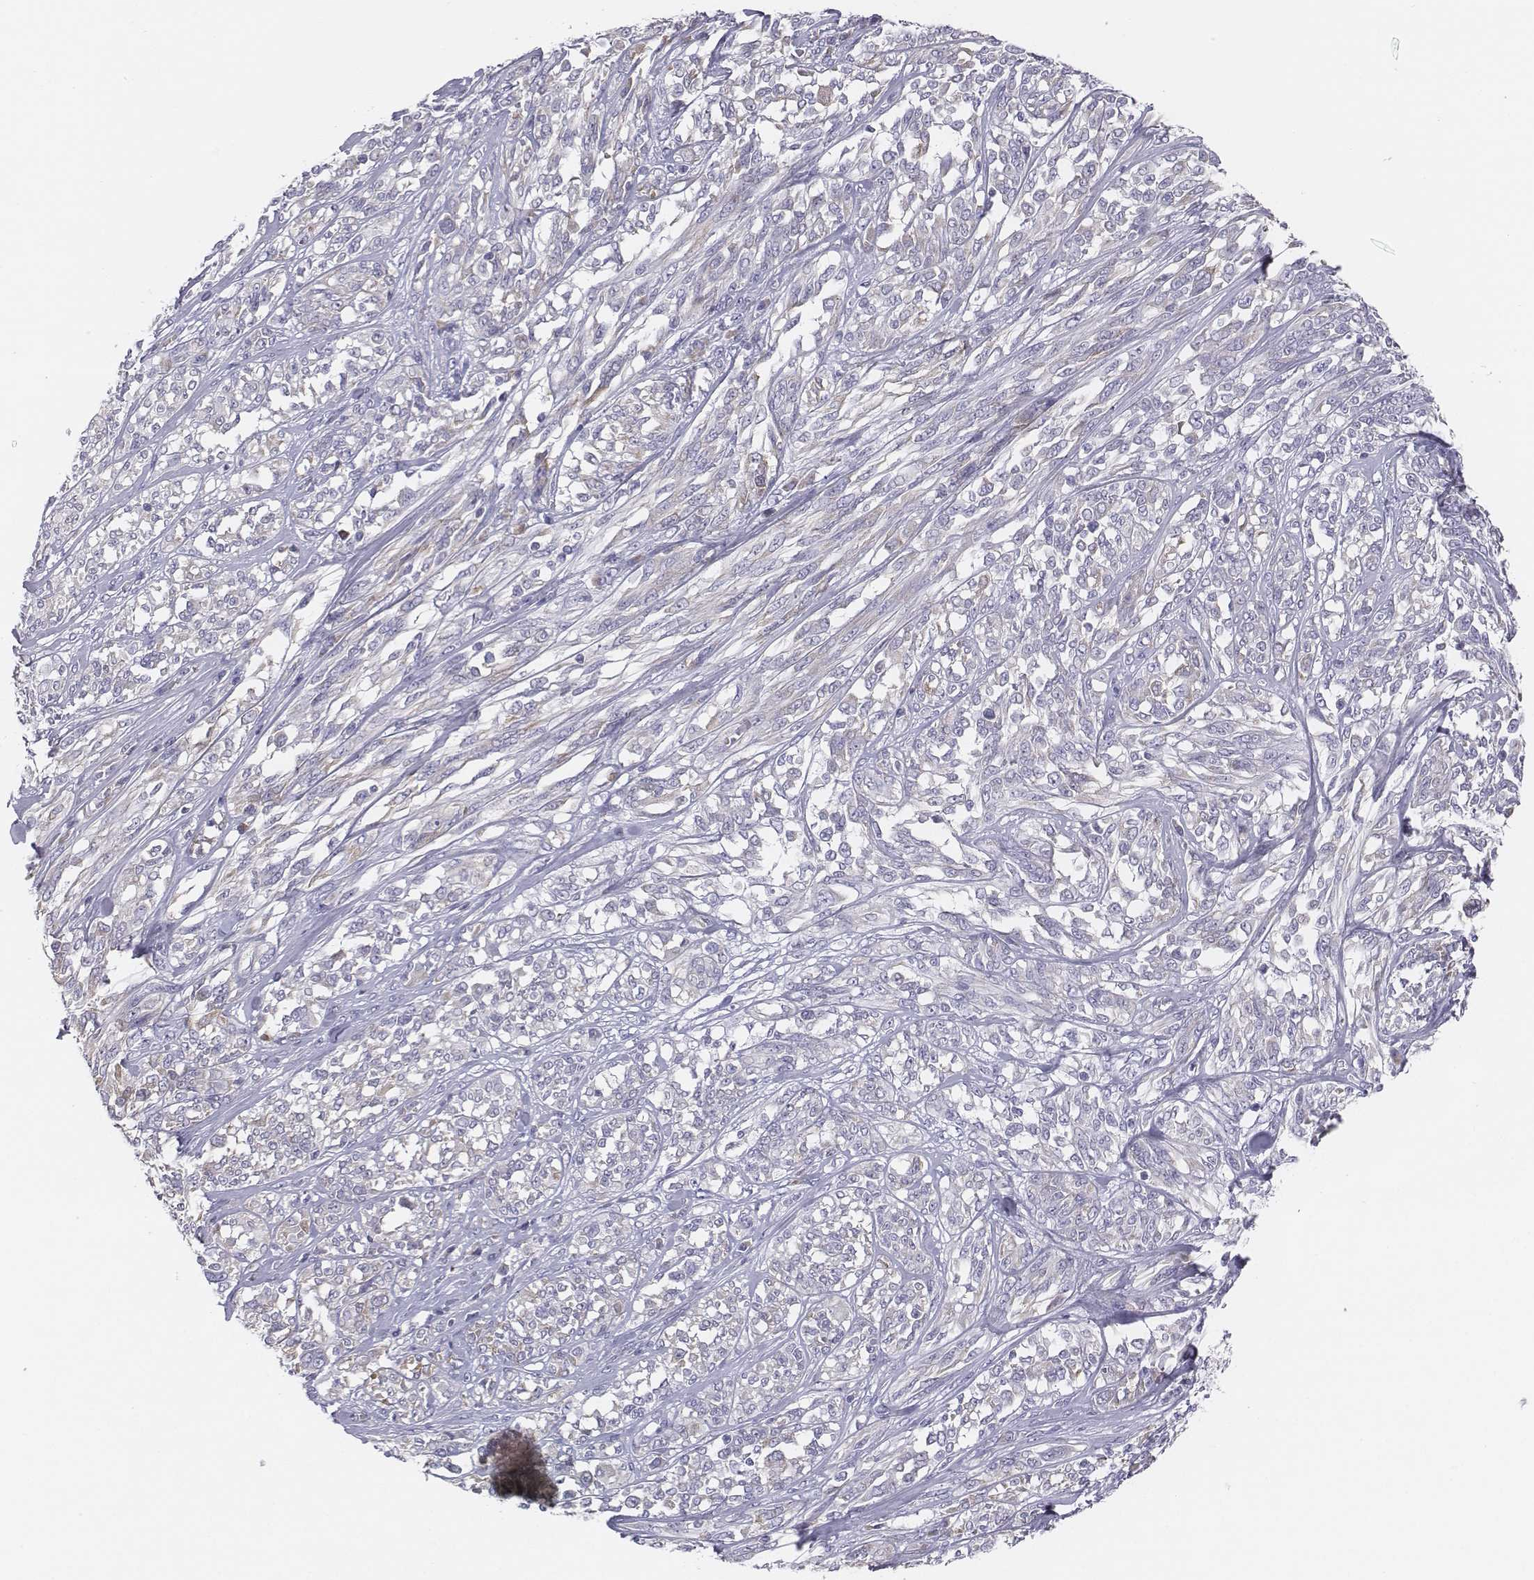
{"staining": {"intensity": "negative", "quantity": "none", "location": "none"}, "tissue": "melanoma", "cell_type": "Tumor cells", "image_type": "cancer", "snomed": [{"axis": "morphology", "description": "Malignant melanoma, NOS"}, {"axis": "topography", "description": "Skin"}], "caption": "A high-resolution image shows immunohistochemistry staining of melanoma, which displays no significant expression in tumor cells.", "gene": "CHST14", "patient": {"sex": "female", "age": 91}}